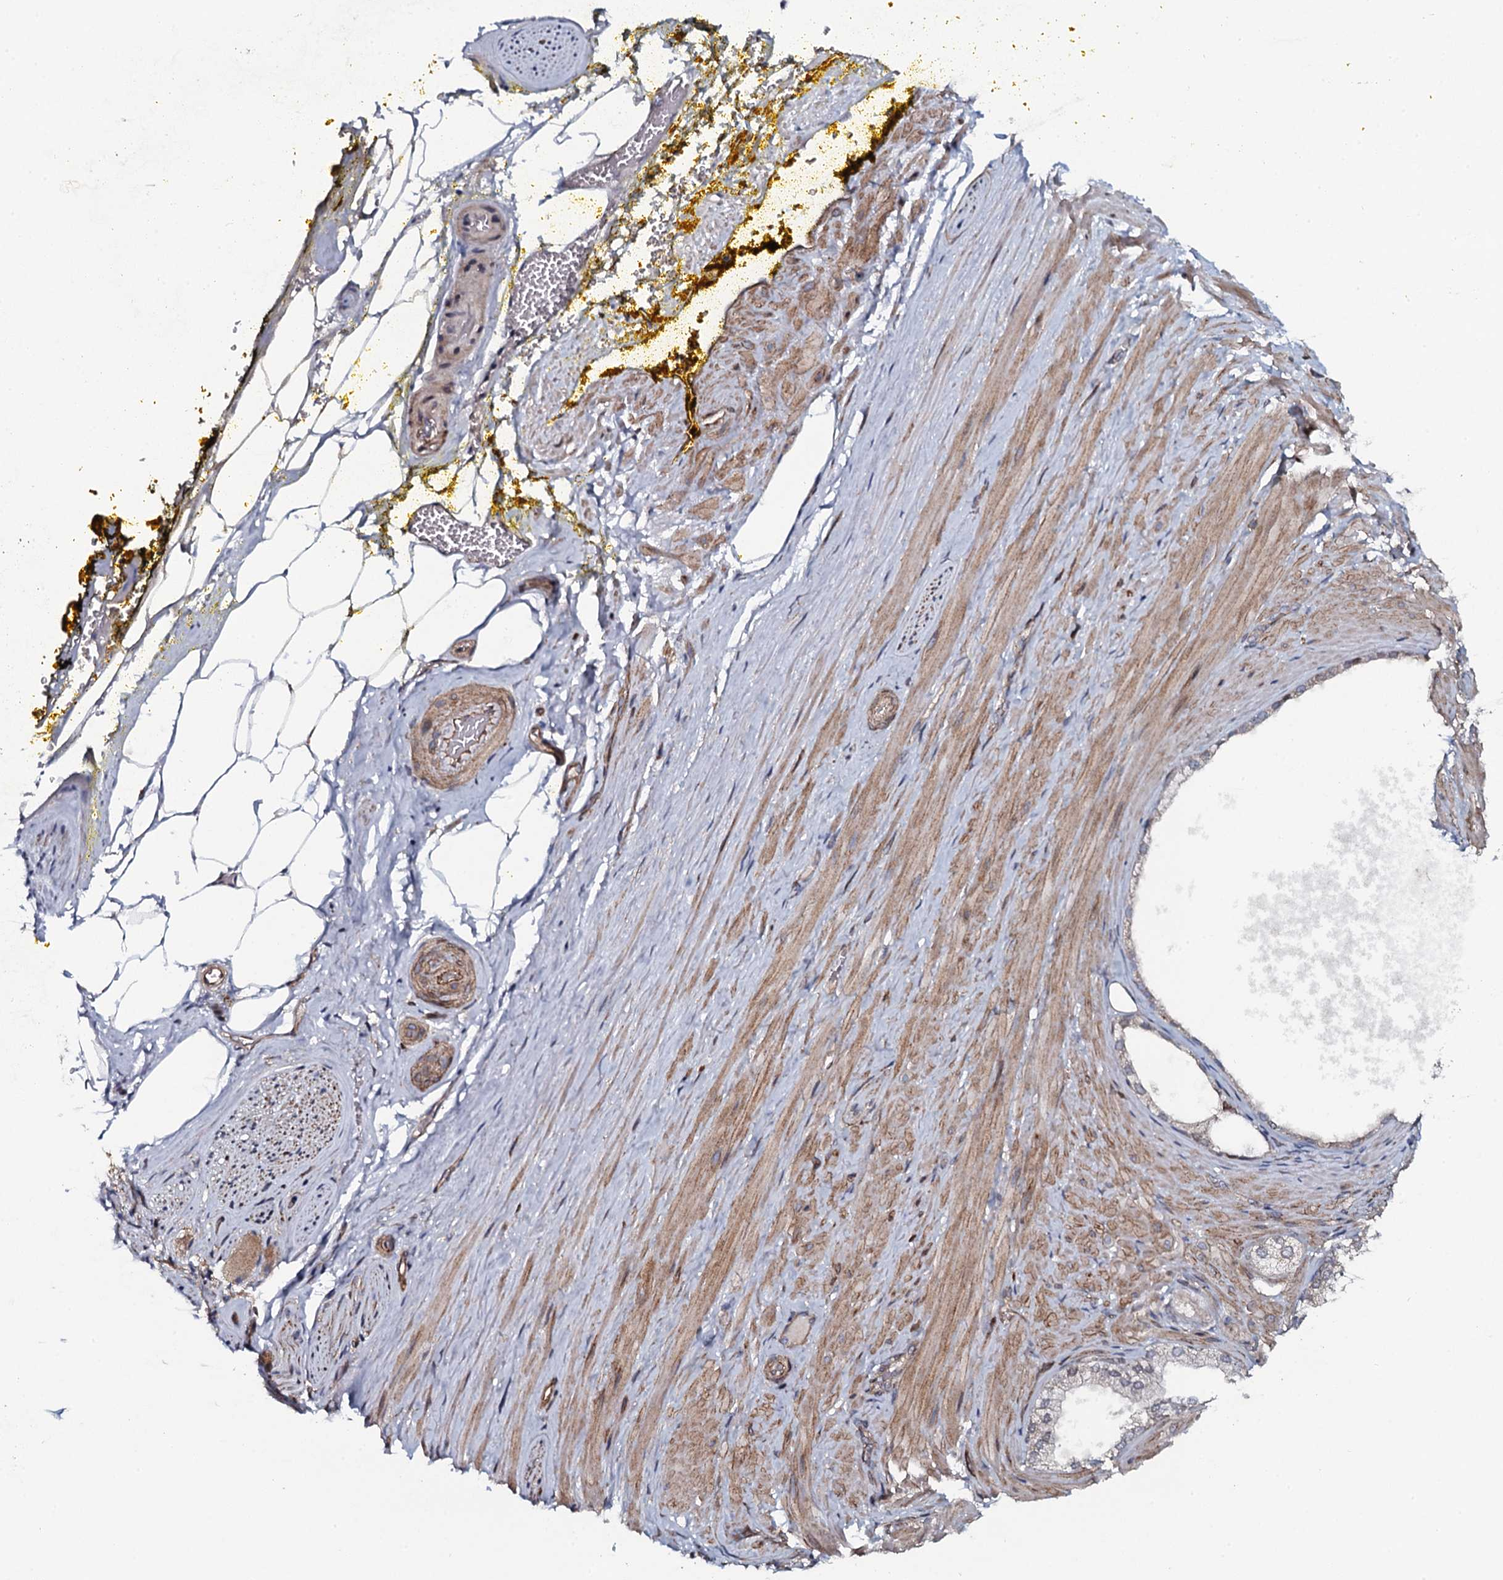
{"staining": {"intensity": "moderate", "quantity": "25%-75%", "location": "cytoplasmic/membranous"}, "tissue": "adipose tissue", "cell_type": "Adipocytes", "image_type": "normal", "snomed": [{"axis": "morphology", "description": "Normal tissue, NOS"}, {"axis": "morphology", "description": "Adenocarcinoma, Low grade"}, {"axis": "topography", "description": "Prostate"}, {"axis": "topography", "description": "Peripheral nerve tissue"}], "caption": "Protein staining shows moderate cytoplasmic/membranous staining in about 25%-75% of adipocytes in unremarkable adipose tissue.", "gene": "KCTD4", "patient": {"sex": "male", "age": 63}}